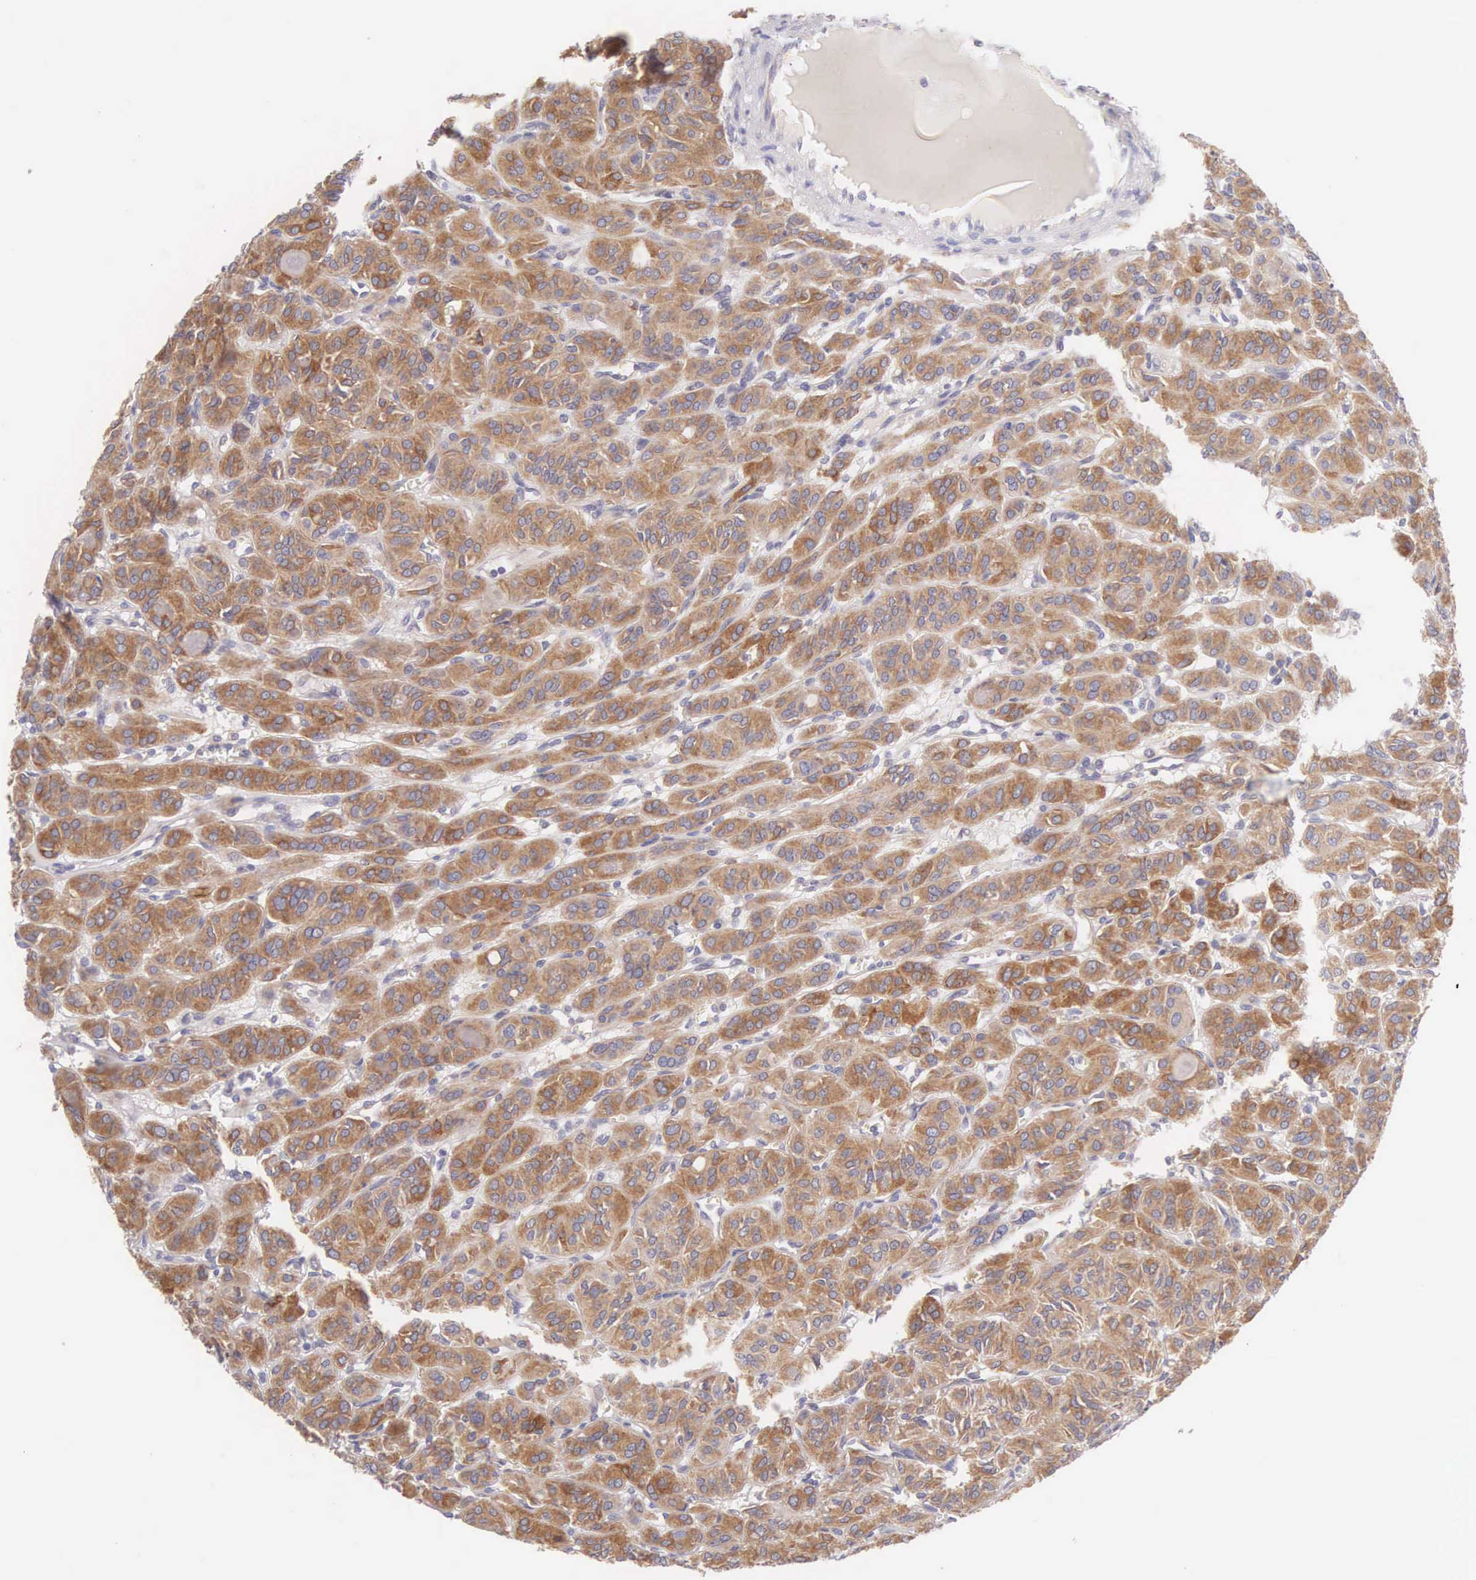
{"staining": {"intensity": "moderate", "quantity": ">75%", "location": "cytoplasmic/membranous"}, "tissue": "thyroid cancer", "cell_type": "Tumor cells", "image_type": "cancer", "snomed": [{"axis": "morphology", "description": "Follicular adenoma carcinoma, NOS"}, {"axis": "topography", "description": "Thyroid gland"}], "caption": "Protein staining of thyroid cancer tissue reveals moderate cytoplasmic/membranous expression in about >75% of tumor cells.", "gene": "NSDHL", "patient": {"sex": "female", "age": 71}}